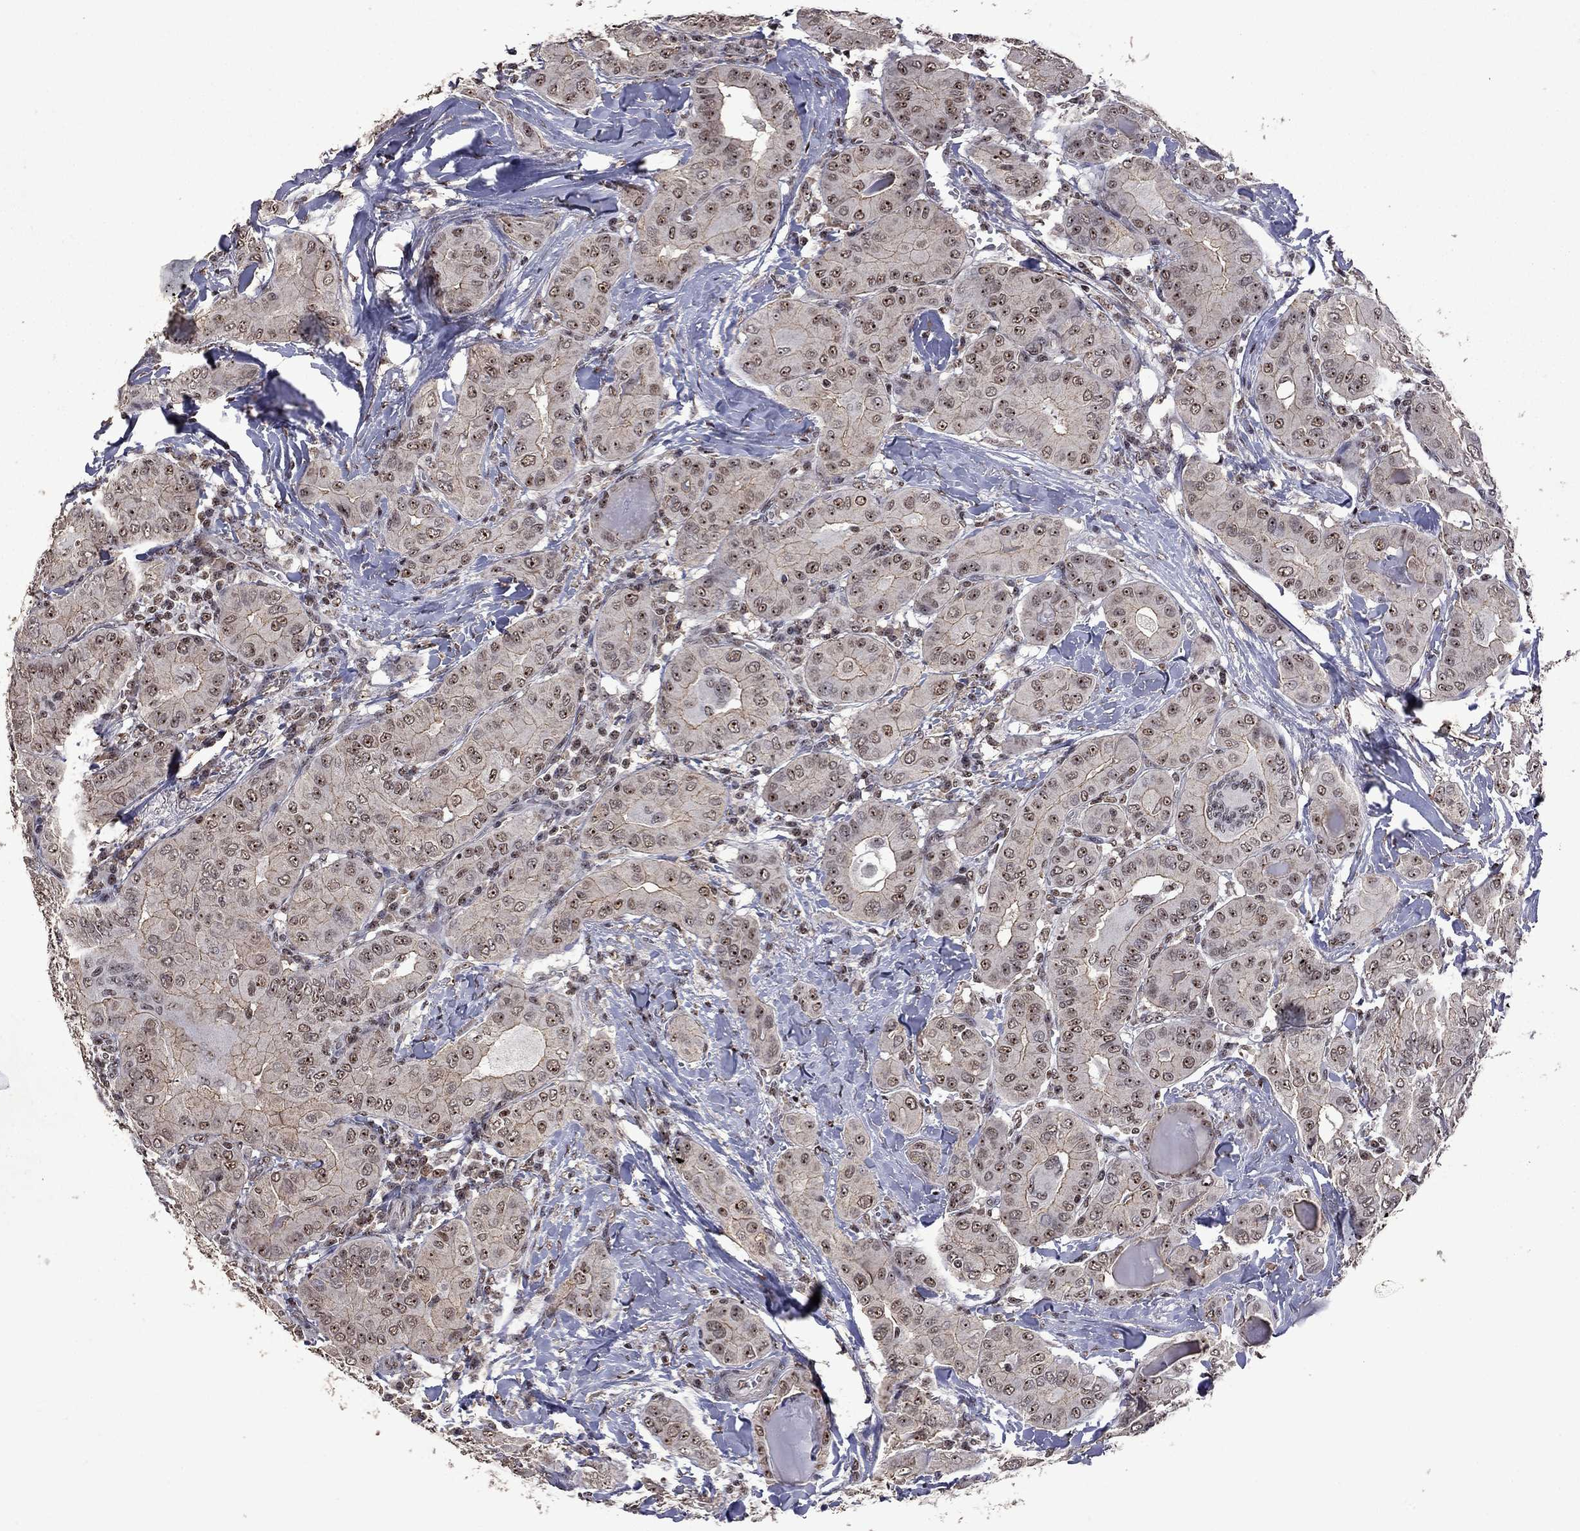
{"staining": {"intensity": "moderate", "quantity": "<25%", "location": "nuclear"}, "tissue": "thyroid cancer", "cell_type": "Tumor cells", "image_type": "cancer", "snomed": [{"axis": "morphology", "description": "Papillary adenocarcinoma, NOS"}, {"axis": "topography", "description": "Thyroid gland"}], "caption": "Immunohistochemistry (IHC) micrograph of thyroid cancer (papillary adenocarcinoma) stained for a protein (brown), which shows low levels of moderate nuclear staining in about <25% of tumor cells.", "gene": "SPOUT1", "patient": {"sex": "female", "age": 37}}